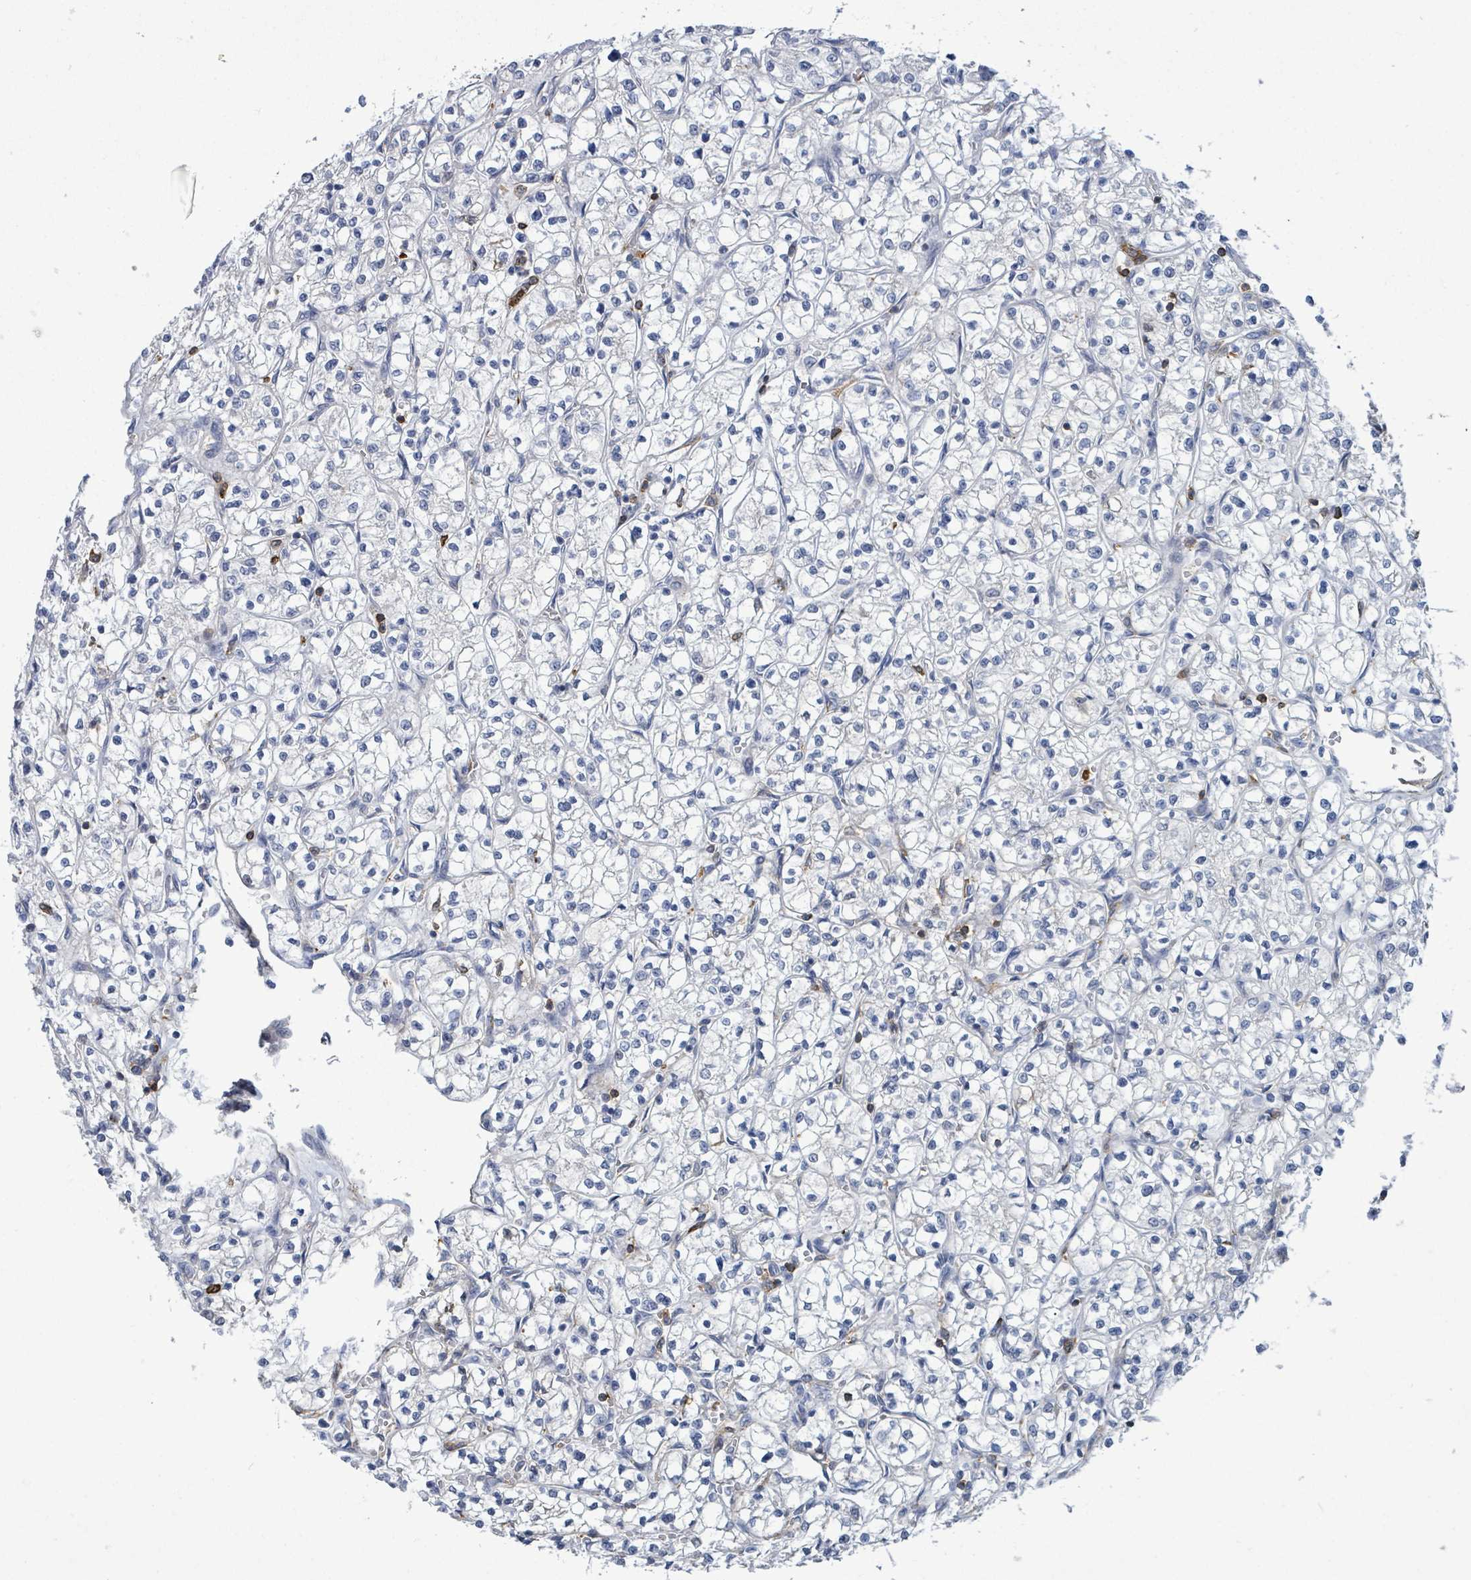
{"staining": {"intensity": "negative", "quantity": "none", "location": "none"}, "tissue": "renal cancer", "cell_type": "Tumor cells", "image_type": "cancer", "snomed": [{"axis": "morphology", "description": "Adenocarcinoma, NOS"}, {"axis": "topography", "description": "Kidney"}], "caption": "High power microscopy photomicrograph of an immunohistochemistry (IHC) photomicrograph of adenocarcinoma (renal), revealing no significant staining in tumor cells.", "gene": "PRKRIP1", "patient": {"sex": "female", "age": 64}}